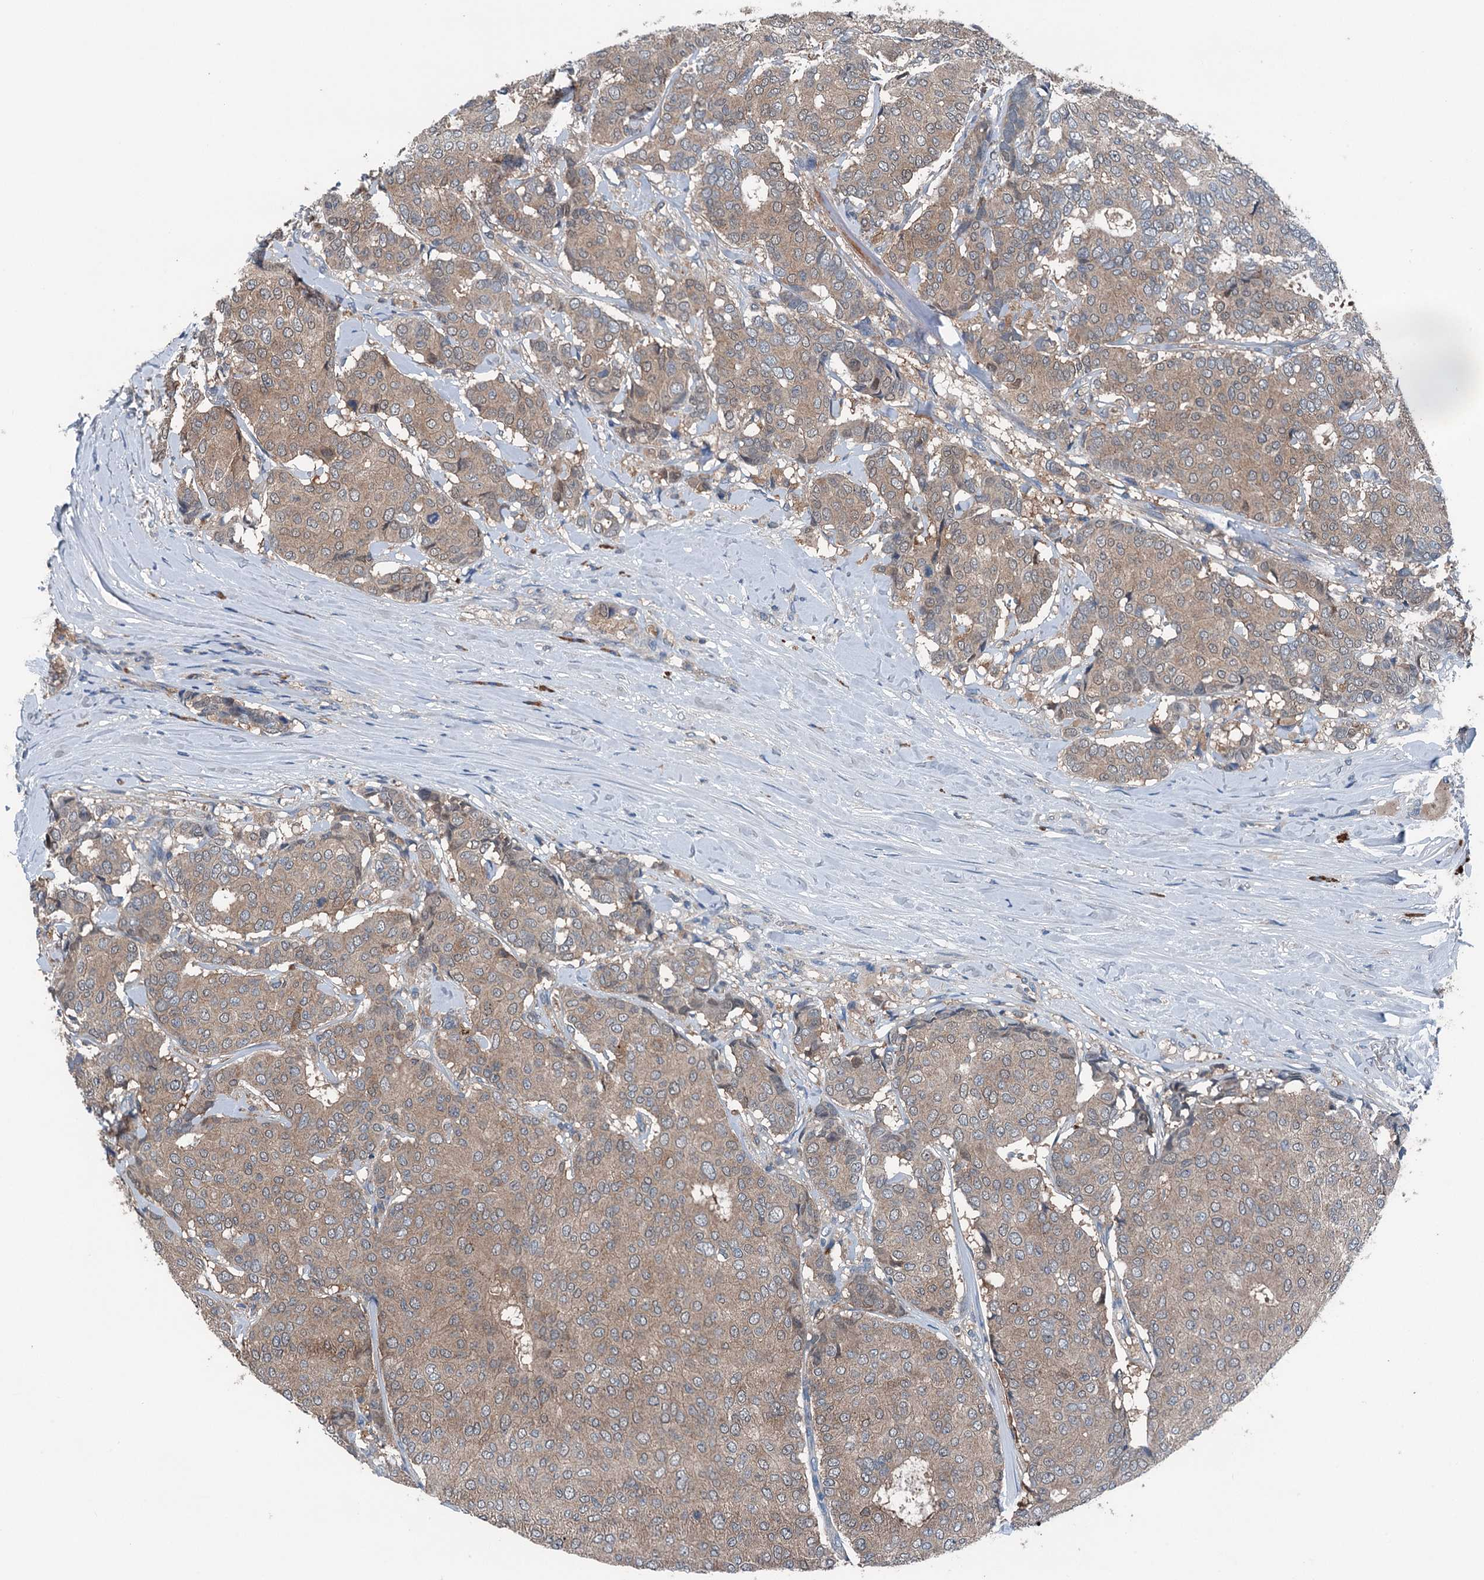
{"staining": {"intensity": "weak", "quantity": ">75%", "location": "cytoplasmic/membranous"}, "tissue": "breast cancer", "cell_type": "Tumor cells", "image_type": "cancer", "snomed": [{"axis": "morphology", "description": "Duct carcinoma"}, {"axis": "topography", "description": "Breast"}], "caption": "Breast cancer (intraductal carcinoma) was stained to show a protein in brown. There is low levels of weak cytoplasmic/membranous staining in about >75% of tumor cells.", "gene": "PDSS1", "patient": {"sex": "female", "age": 75}}